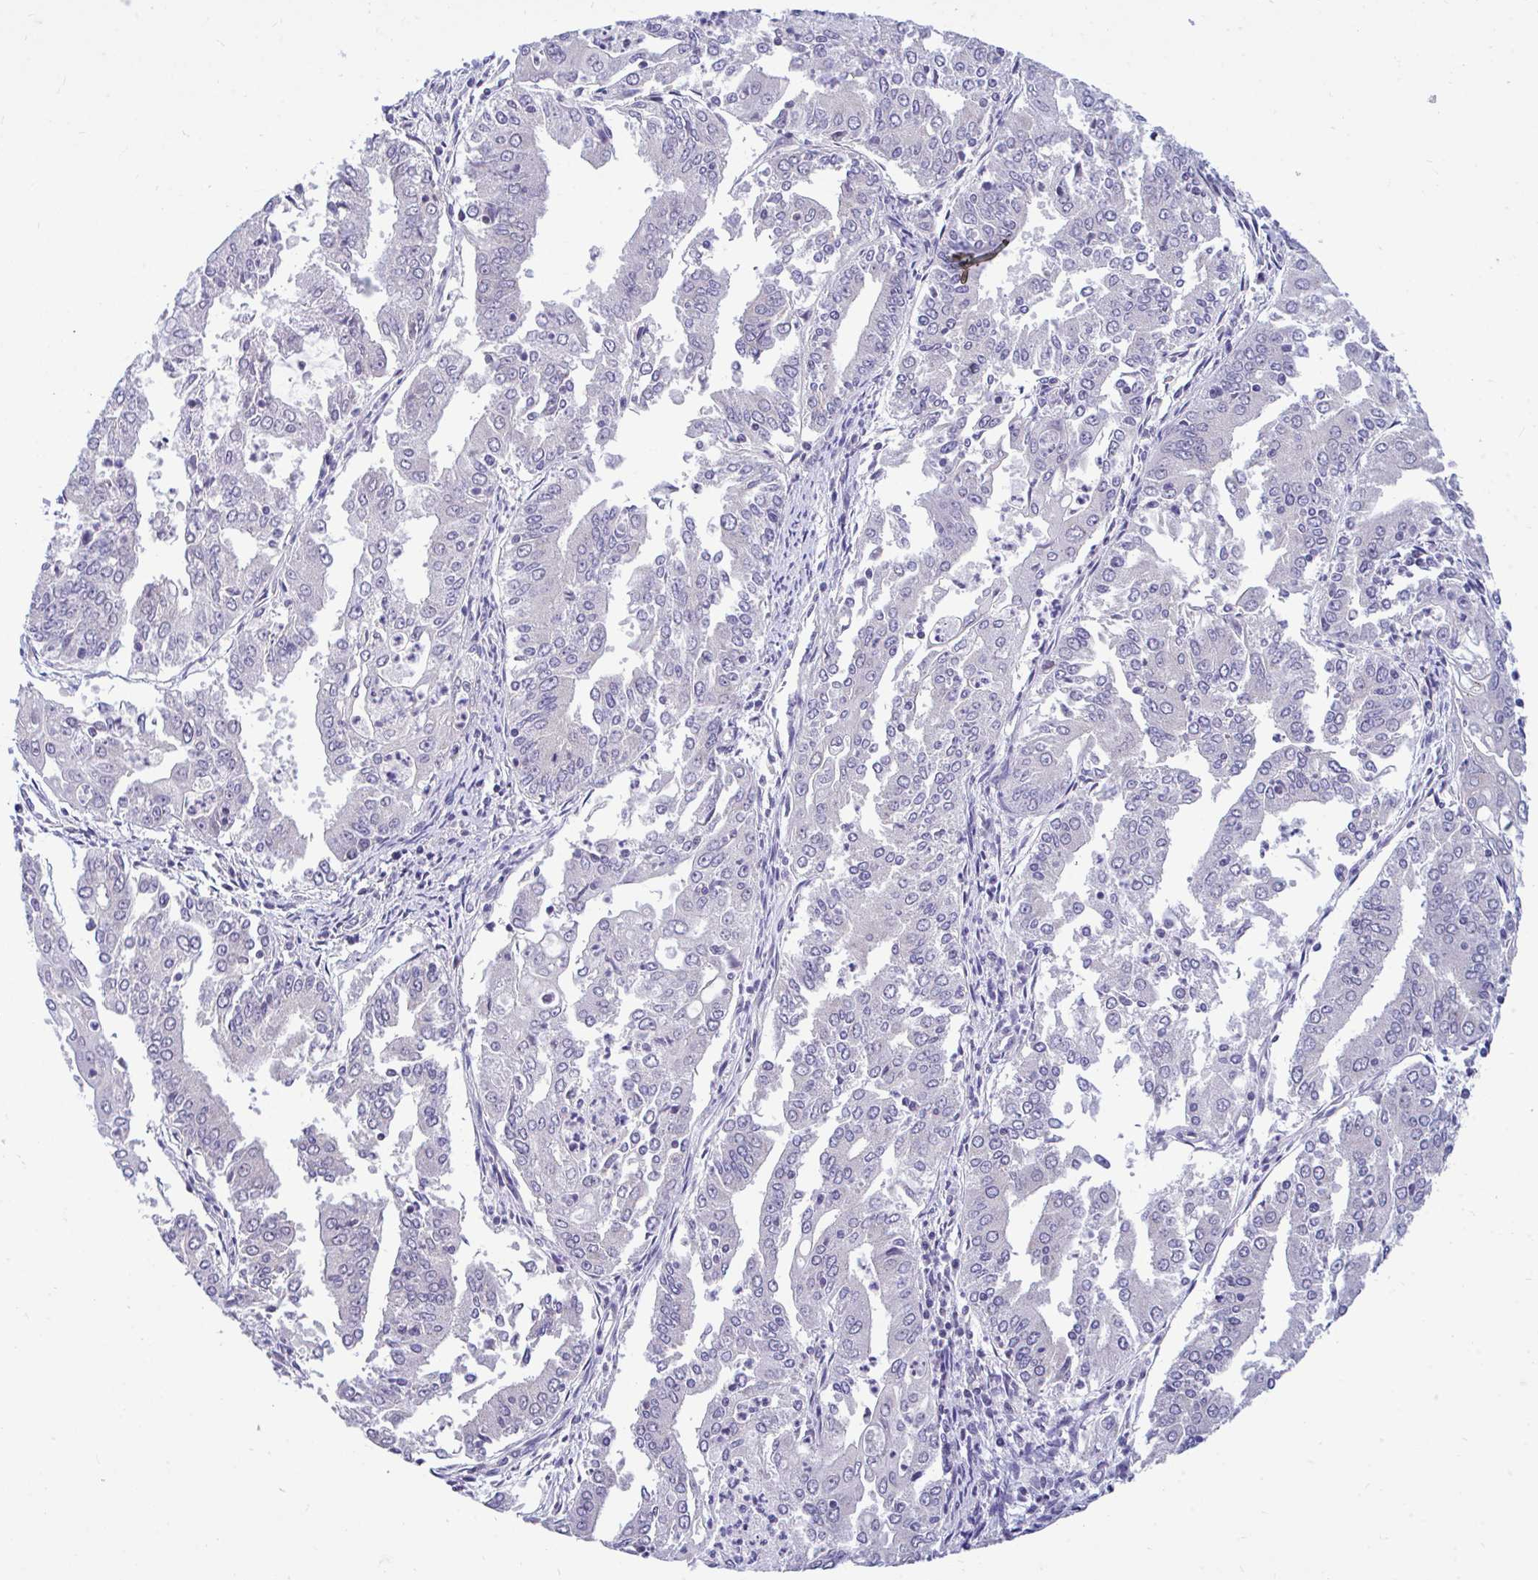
{"staining": {"intensity": "negative", "quantity": "none", "location": "none"}, "tissue": "cervical cancer", "cell_type": "Tumor cells", "image_type": "cancer", "snomed": [{"axis": "morphology", "description": "Adenocarcinoma, NOS"}, {"axis": "topography", "description": "Cervix"}], "caption": "A high-resolution photomicrograph shows immunohistochemistry (IHC) staining of cervical cancer (adenocarcinoma), which displays no significant staining in tumor cells.", "gene": "PIGK", "patient": {"sex": "female", "age": 56}}